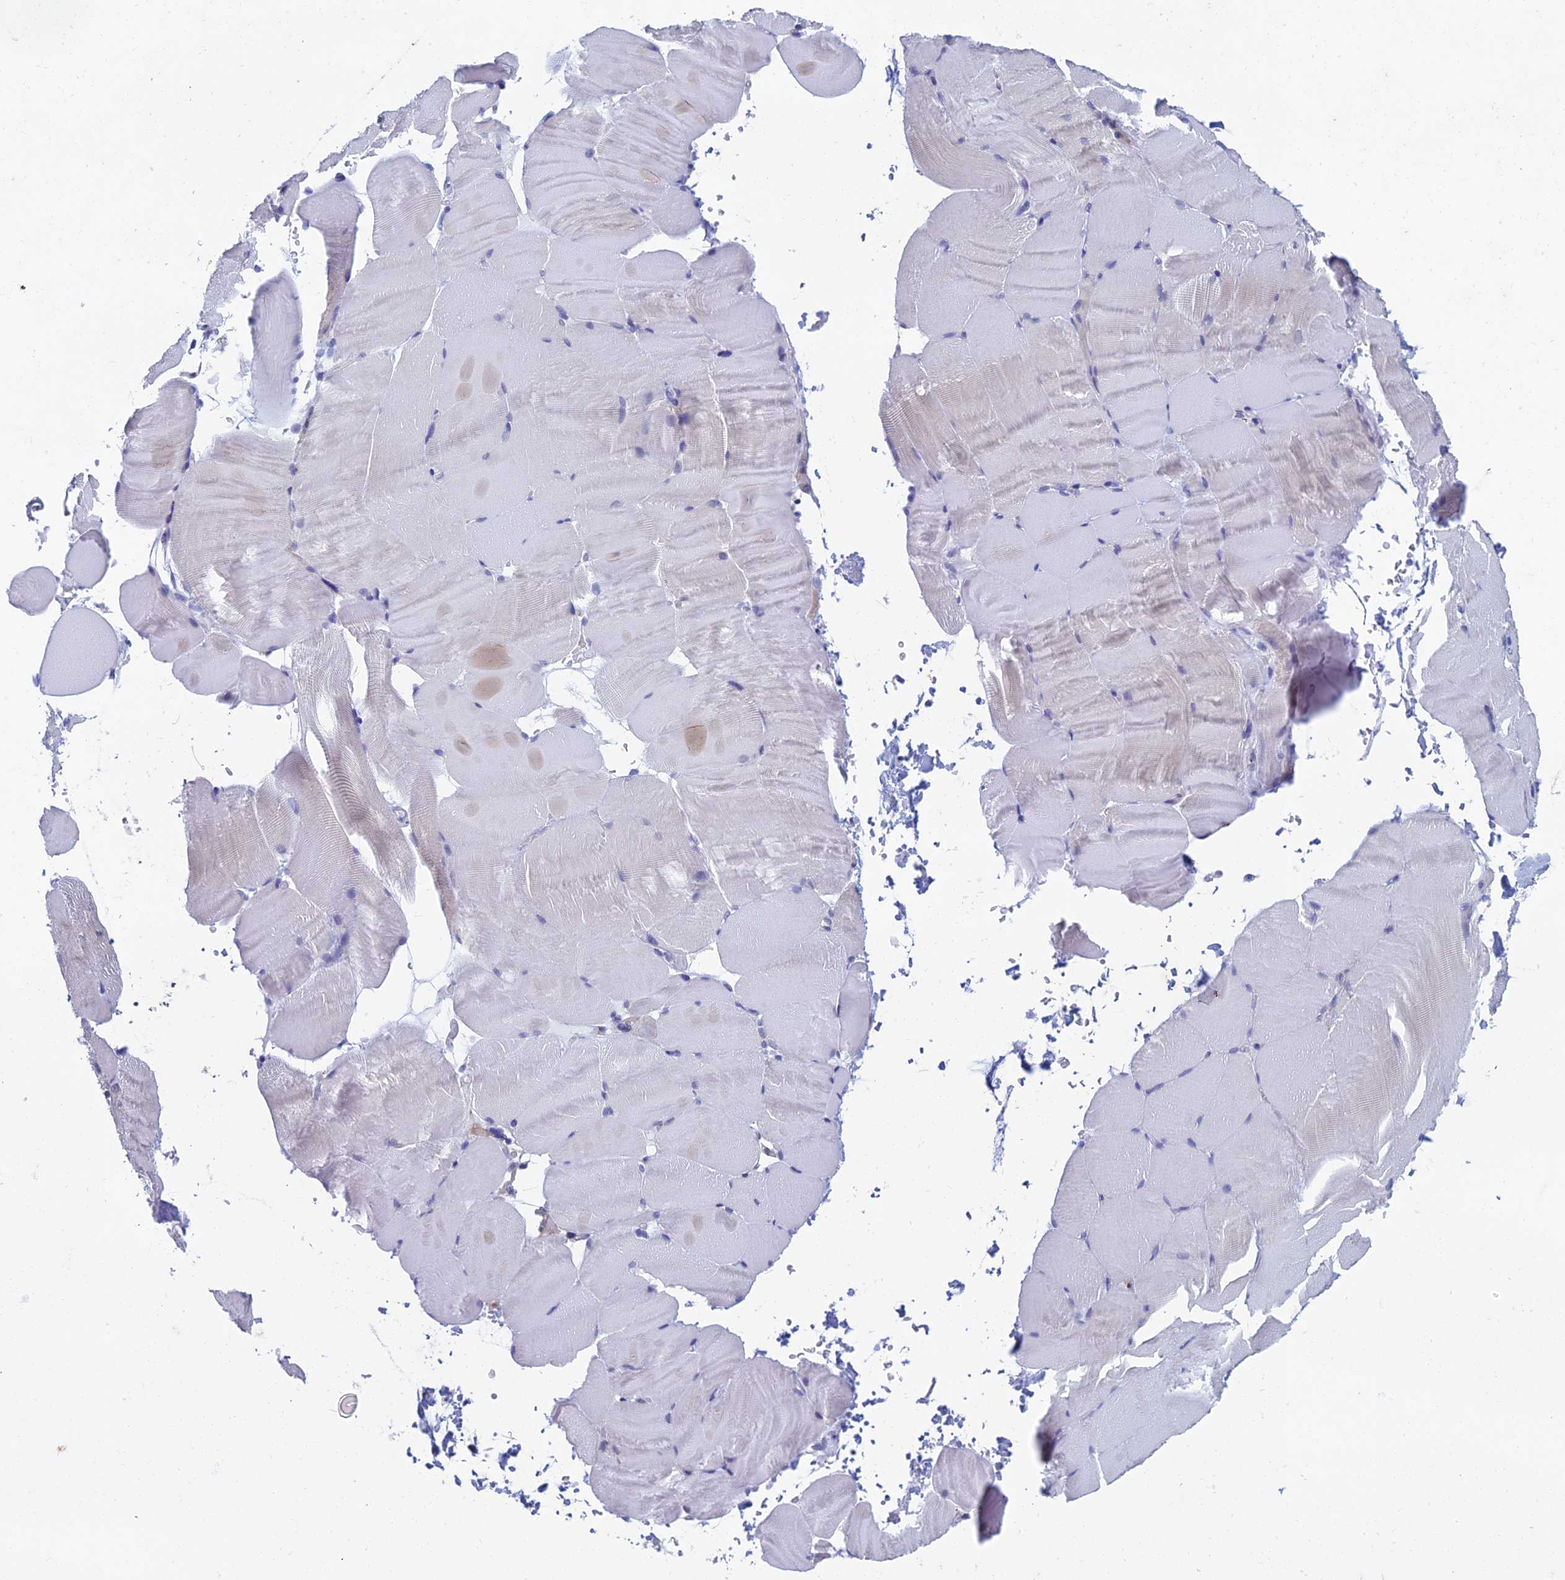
{"staining": {"intensity": "negative", "quantity": "none", "location": "none"}, "tissue": "skeletal muscle", "cell_type": "Myocytes", "image_type": "normal", "snomed": [{"axis": "morphology", "description": "Normal tissue, NOS"}, {"axis": "topography", "description": "Skeletal muscle"}, {"axis": "topography", "description": "Parathyroid gland"}], "caption": "The micrograph shows no staining of myocytes in normal skeletal muscle.", "gene": "KCNK17", "patient": {"sex": "female", "age": 37}}